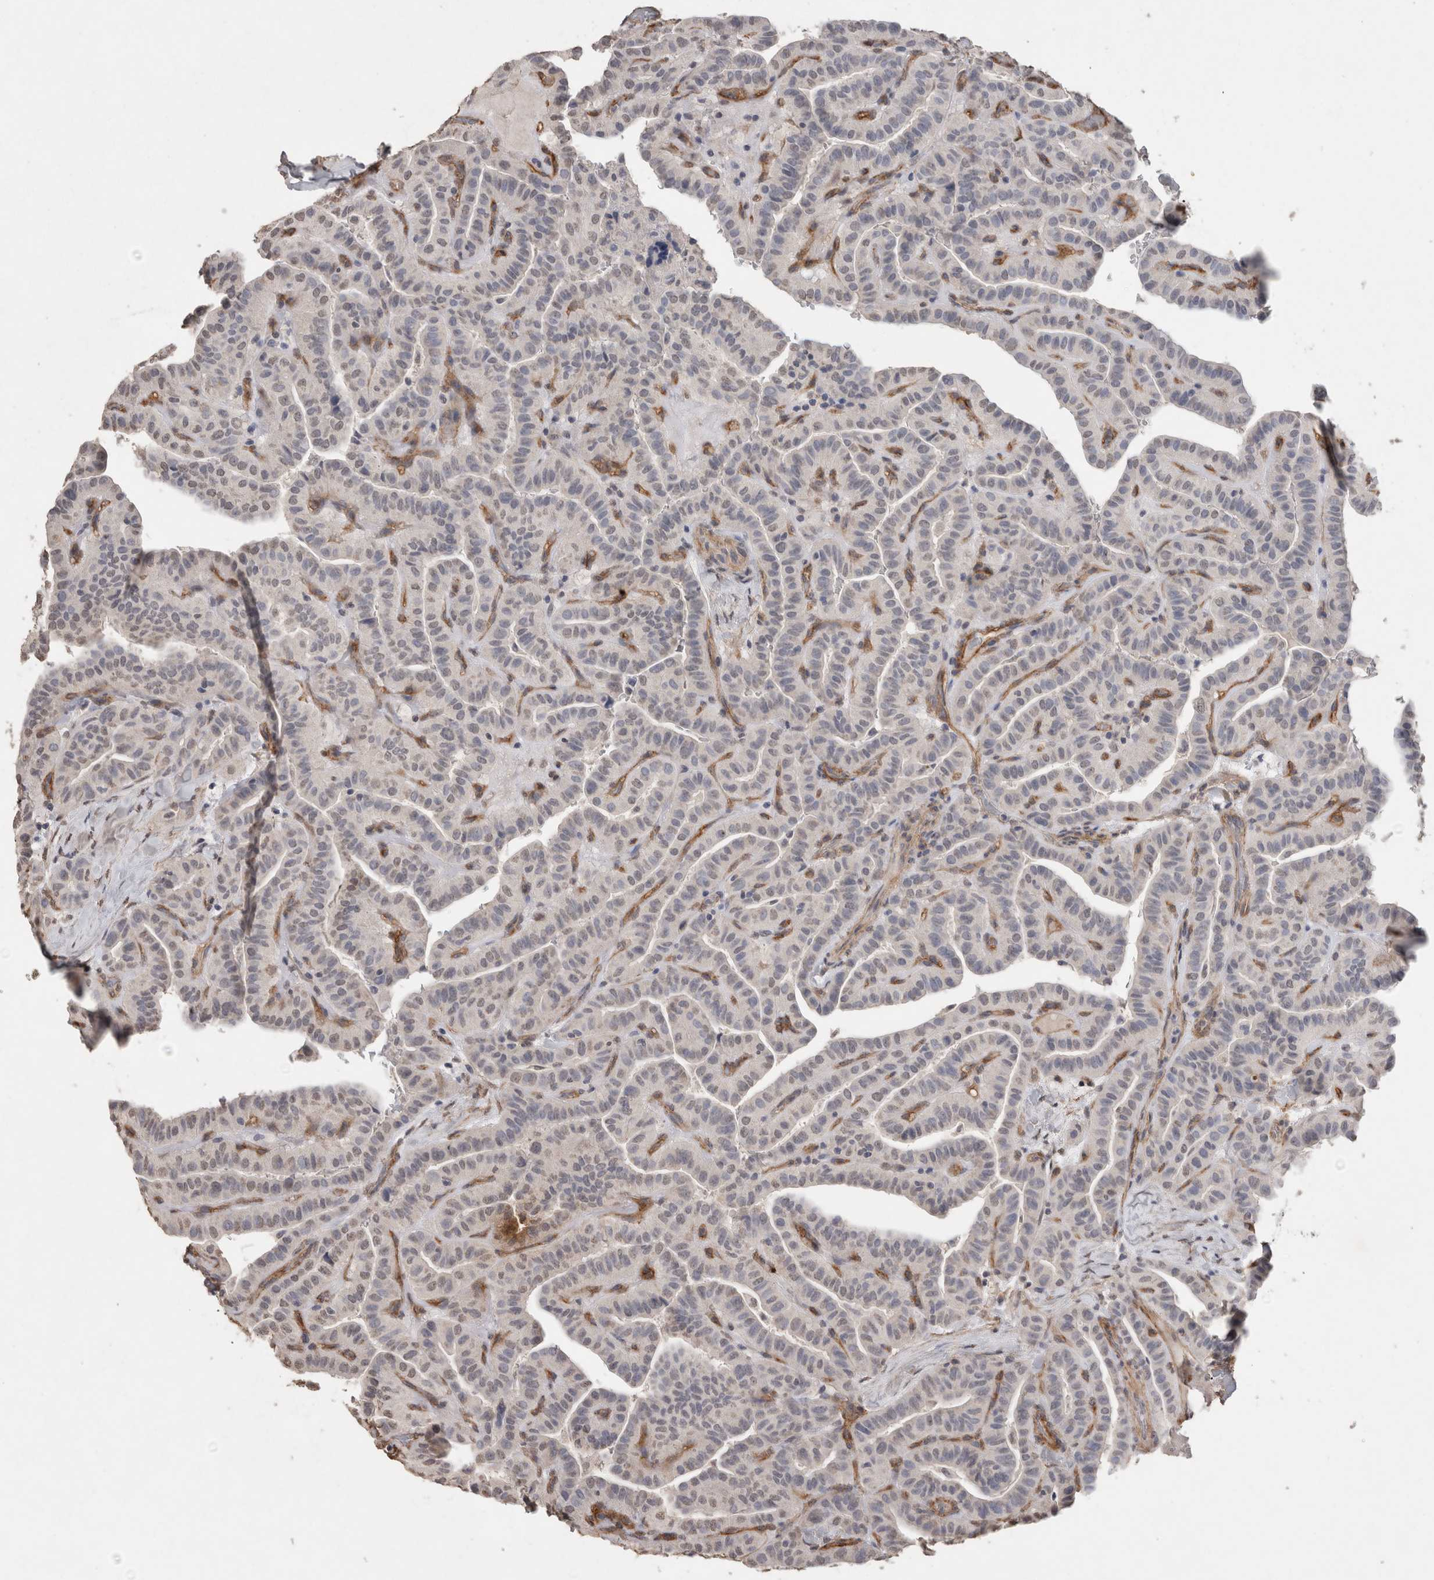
{"staining": {"intensity": "negative", "quantity": "none", "location": "none"}, "tissue": "thyroid cancer", "cell_type": "Tumor cells", "image_type": "cancer", "snomed": [{"axis": "morphology", "description": "Papillary adenocarcinoma, NOS"}, {"axis": "topography", "description": "Thyroid gland"}], "caption": "Thyroid cancer stained for a protein using IHC shows no expression tumor cells.", "gene": "RECK", "patient": {"sex": "male", "age": 77}}